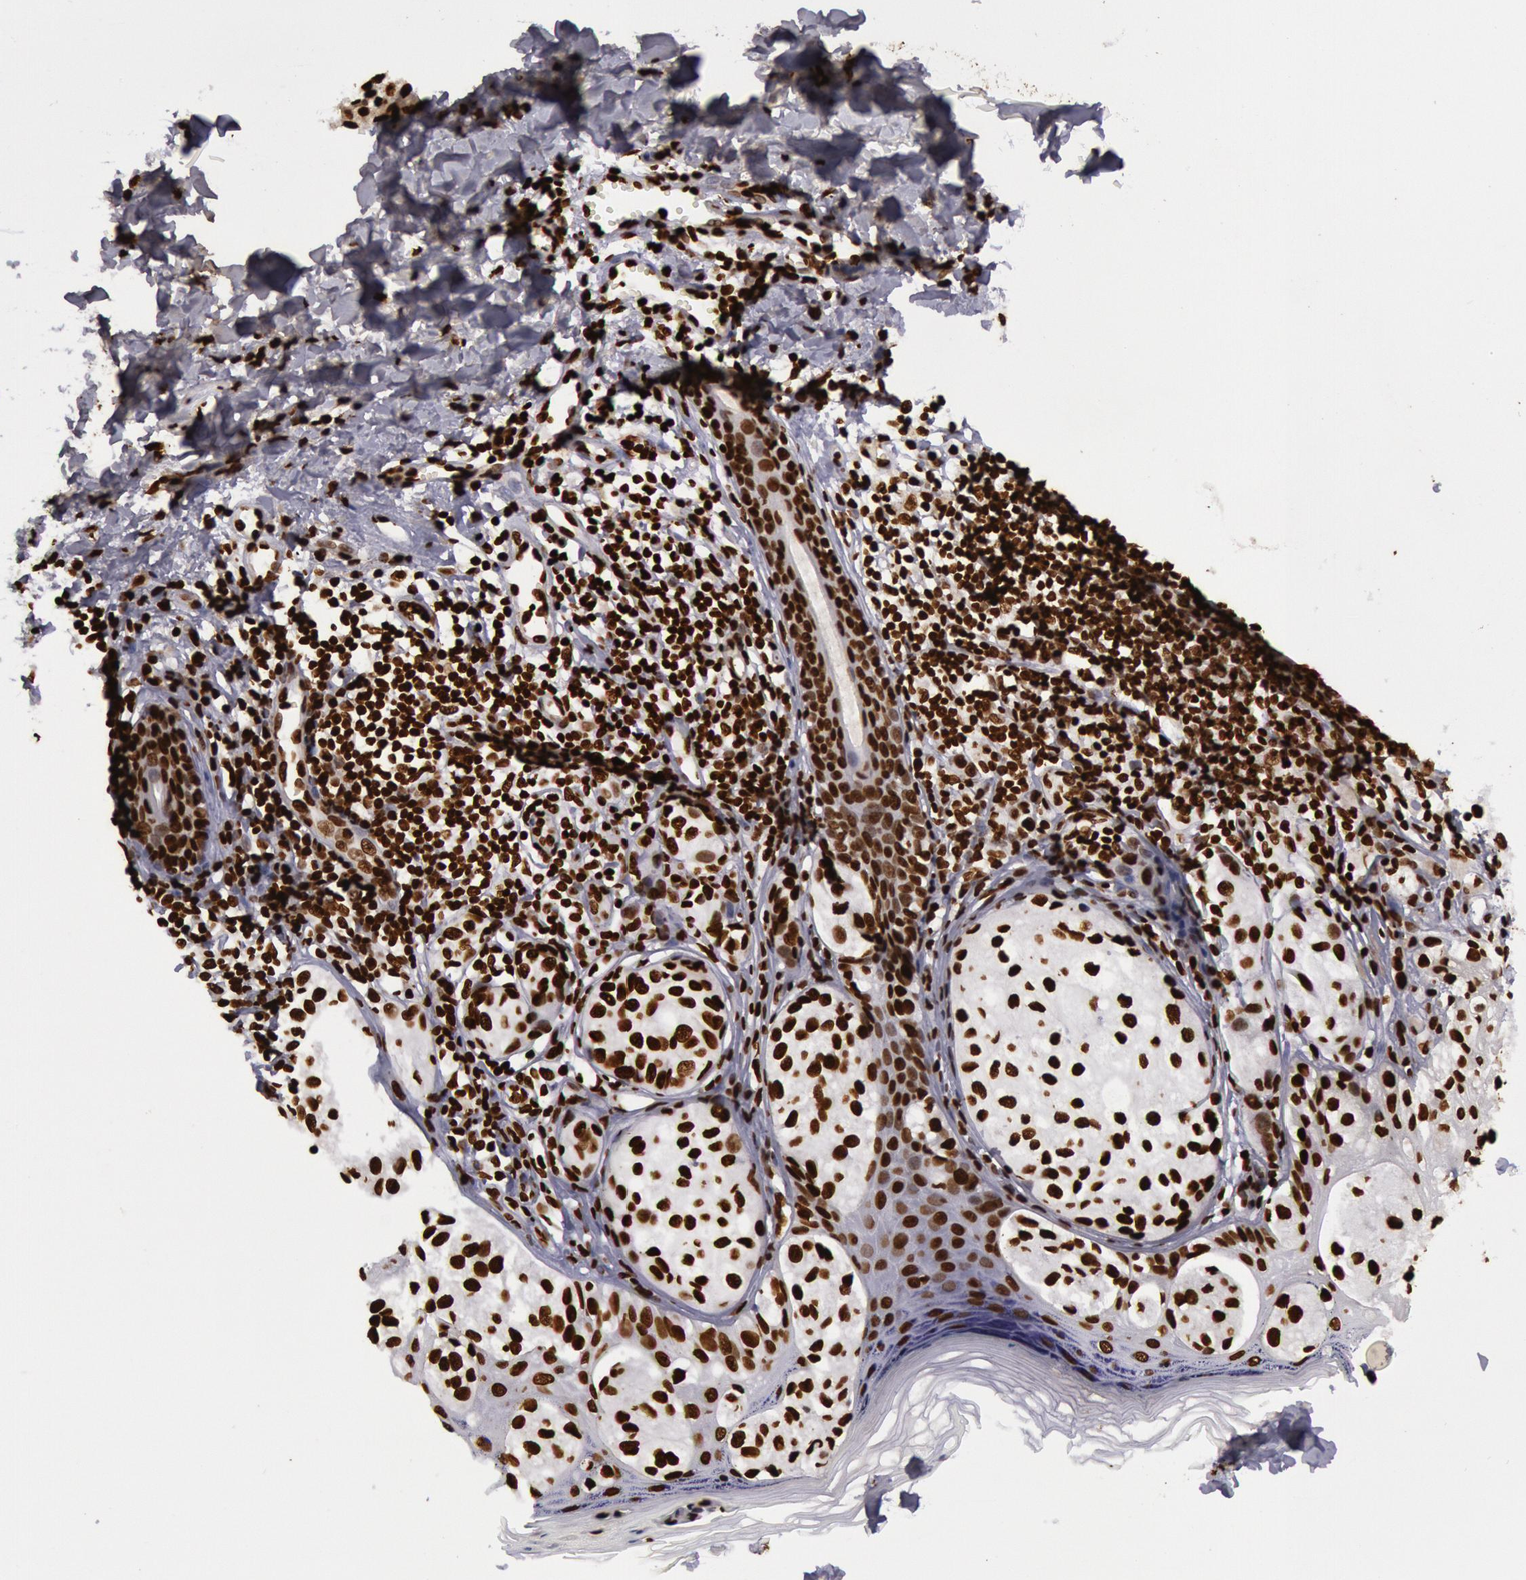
{"staining": {"intensity": "strong", "quantity": ">75%", "location": "nuclear"}, "tissue": "melanoma", "cell_type": "Tumor cells", "image_type": "cancer", "snomed": [{"axis": "morphology", "description": "Malignant melanoma, NOS"}, {"axis": "topography", "description": "Skin"}], "caption": "Protein analysis of melanoma tissue reveals strong nuclear staining in approximately >75% of tumor cells.", "gene": "H3-4", "patient": {"sex": "male", "age": 23}}